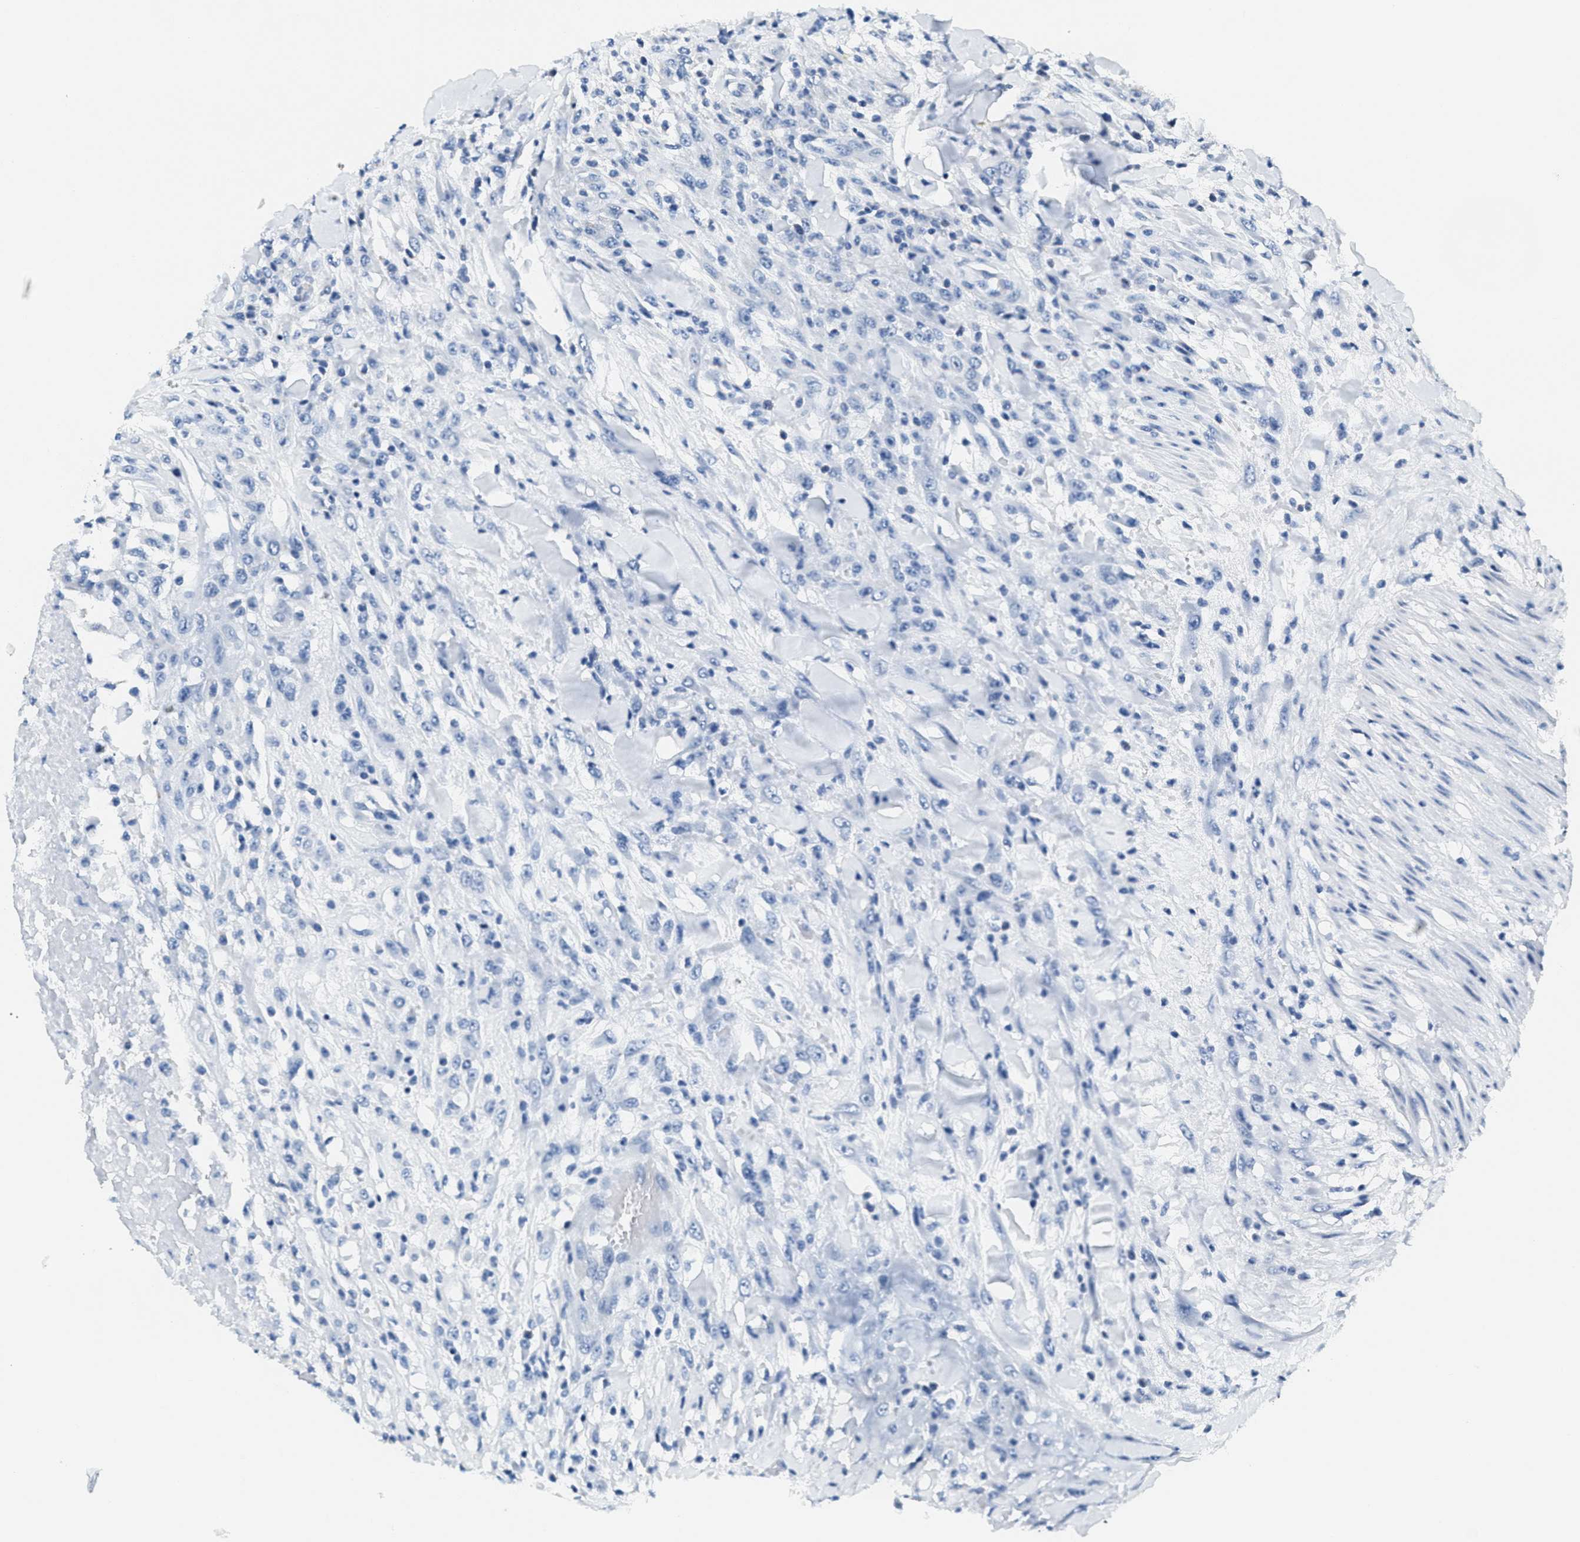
{"staining": {"intensity": "negative", "quantity": "none", "location": "none"}, "tissue": "testis cancer", "cell_type": "Tumor cells", "image_type": "cancer", "snomed": [{"axis": "morphology", "description": "Seminoma, NOS"}, {"axis": "topography", "description": "Testis"}], "caption": "Protein analysis of testis cancer (seminoma) displays no significant positivity in tumor cells.", "gene": "CA4", "patient": {"sex": "male", "age": 59}}